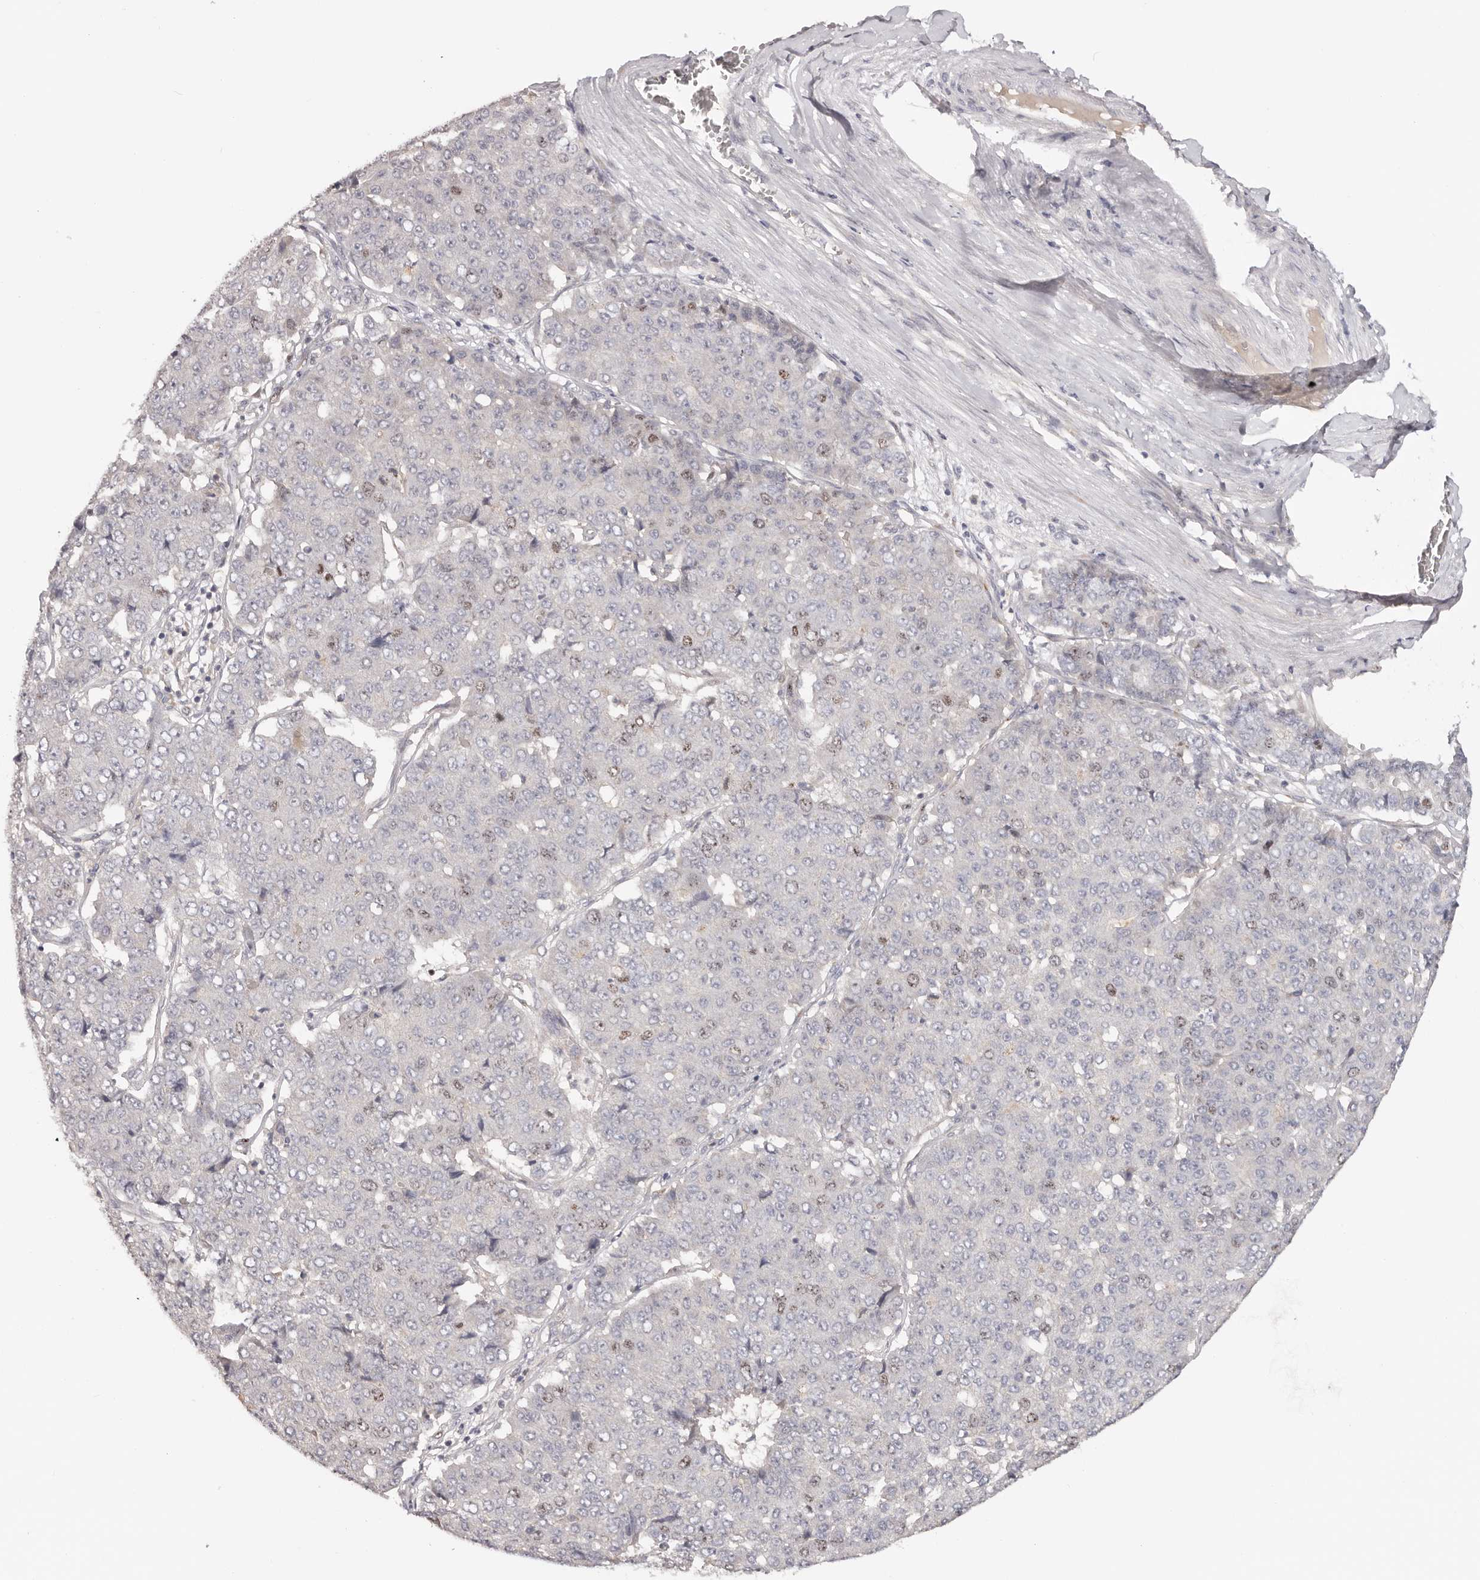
{"staining": {"intensity": "weak", "quantity": "<25%", "location": "nuclear"}, "tissue": "pancreatic cancer", "cell_type": "Tumor cells", "image_type": "cancer", "snomed": [{"axis": "morphology", "description": "Adenocarcinoma, NOS"}, {"axis": "topography", "description": "Pancreas"}], "caption": "Immunohistochemical staining of human adenocarcinoma (pancreatic) reveals no significant positivity in tumor cells.", "gene": "CCDC190", "patient": {"sex": "male", "age": 50}}